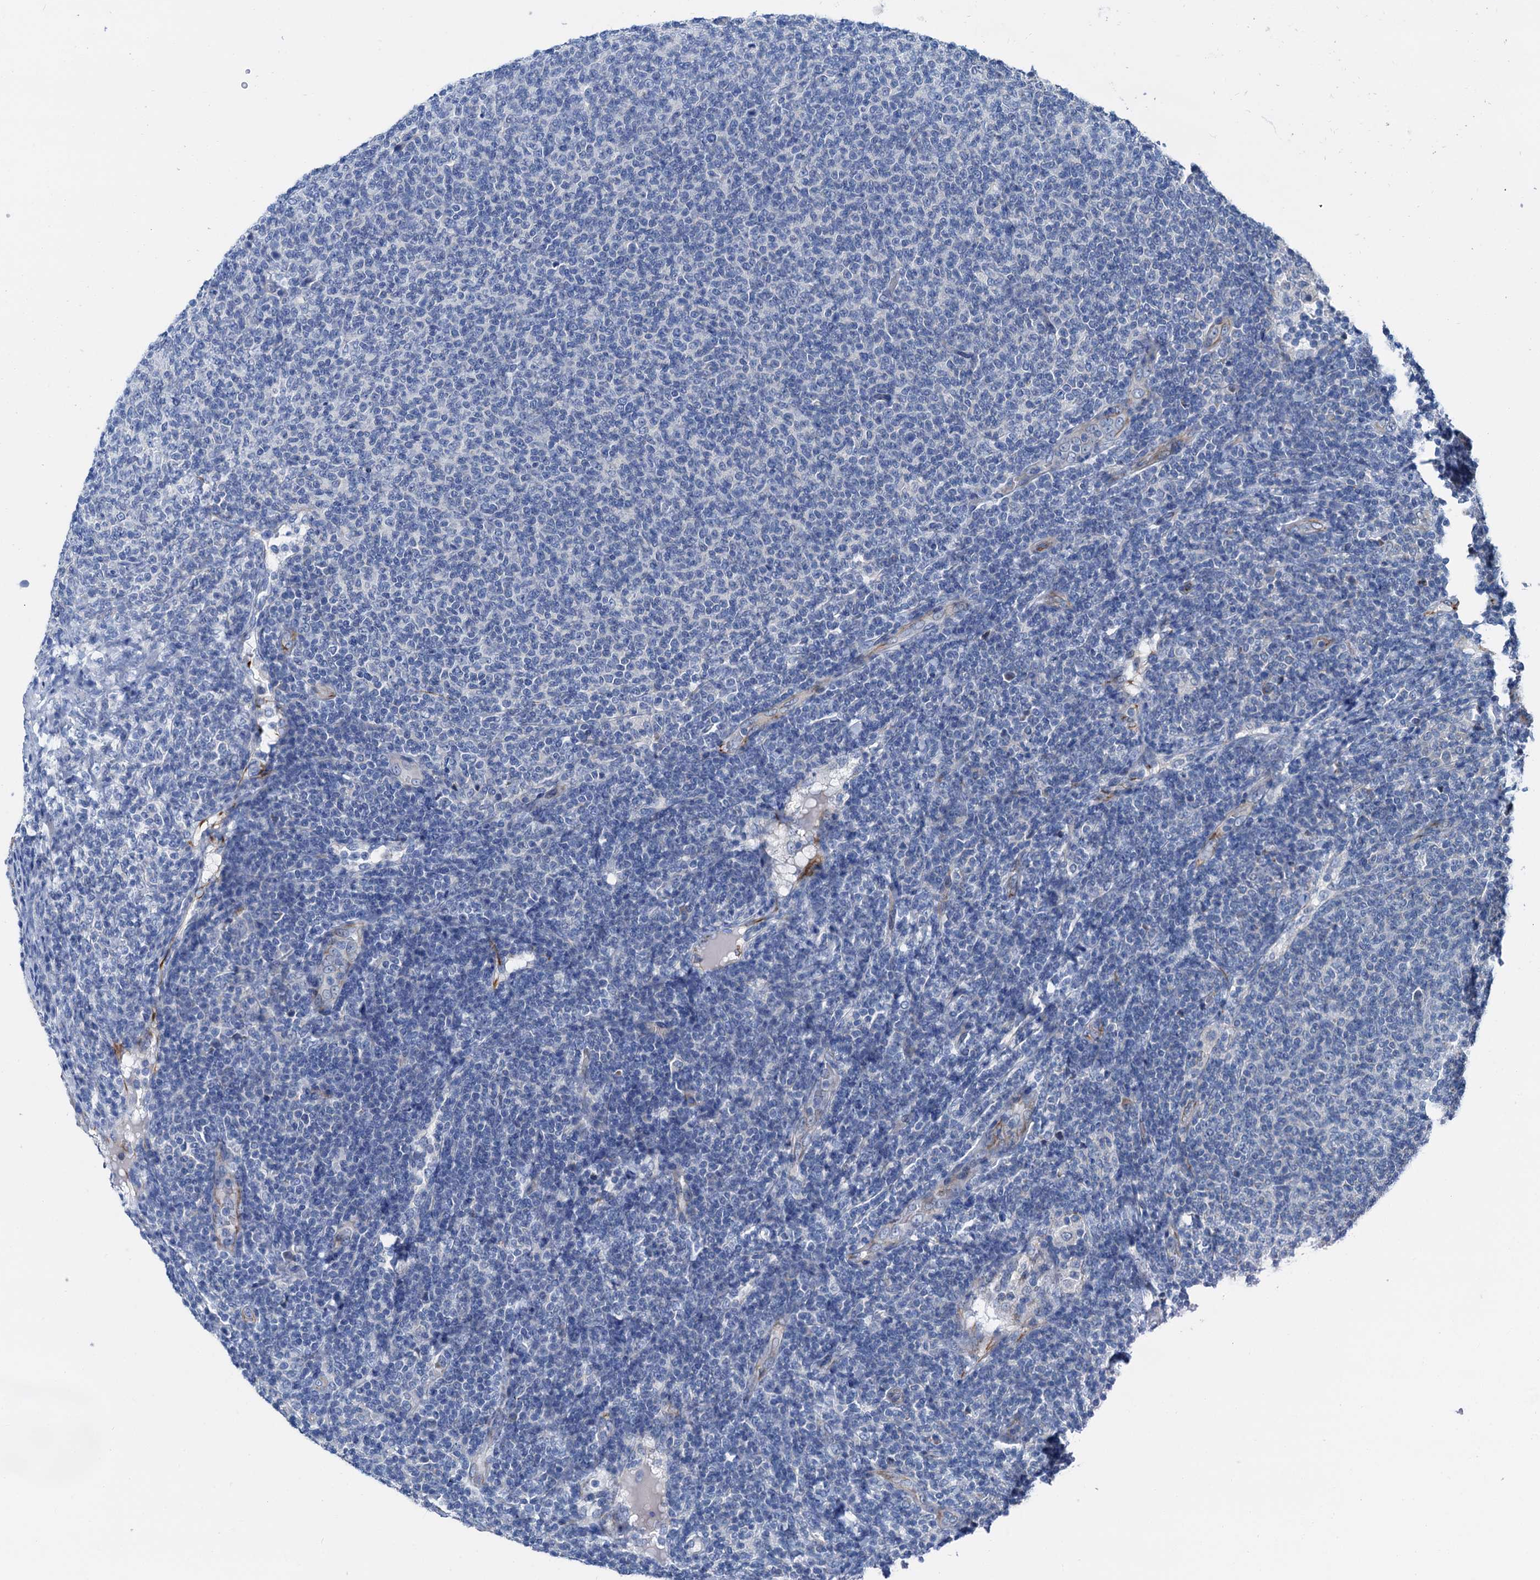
{"staining": {"intensity": "negative", "quantity": "none", "location": "none"}, "tissue": "lymphoma", "cell_type": "Tumor cells", "image_type": "cancer", "snomed": [{"axis": "morphology", "description": "Malignant lymphoma, non-Hodgkin's type, Low grade"}, {"axis": "topography", "description": "Lymph node"}], "caption": "Immunohistochemistry image of human low-grade malignant lymphoma, non-Hodgkin's type stained for a protein (brown), which exhibits no positivity in tumor cells. (DAB immunohistochemistry, high magnification).", "gene": "ELAC1", "patient": {"sex": "male", "age": 66}}